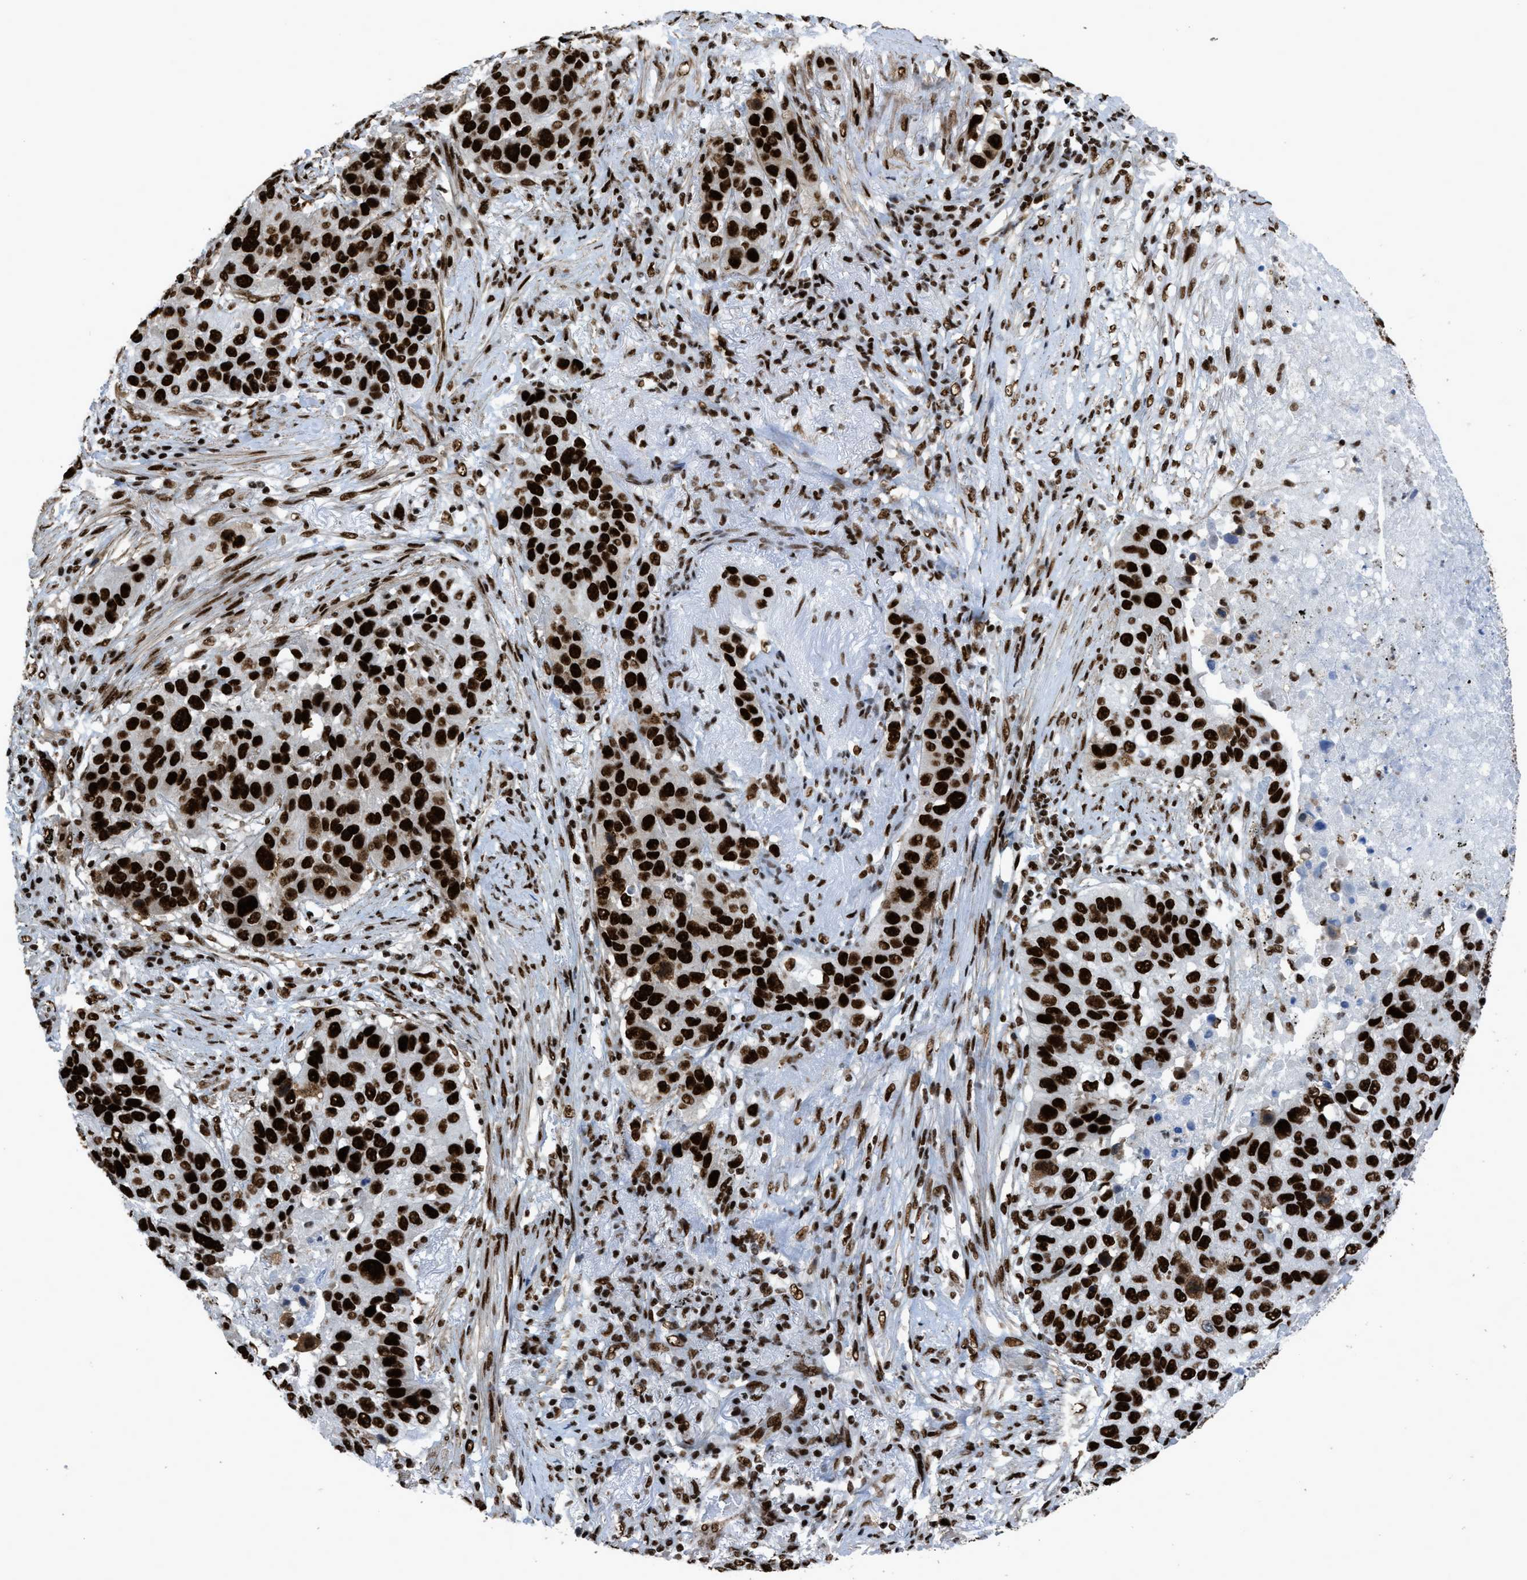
{"staining": {"intensity": "strong", "quantity": ">75%", "location": "nuclear"}, "tissue": "lung cancer", "cell_type": "Tumor cells", "image_type": "cancer", "snomed": [{"axis": "morphology", "description": "Squamous cell carcinoma, NOS"}, {"axis": "topography", "description": "Lung"}], "caption": "There is high levels of strong nuclear positivity in tumor cells of lung cancer, as demonstrated by immunohistochemical staining (brown color).", "gene": "ZNF207", "patient": {"sex": "male", "age": 57}}